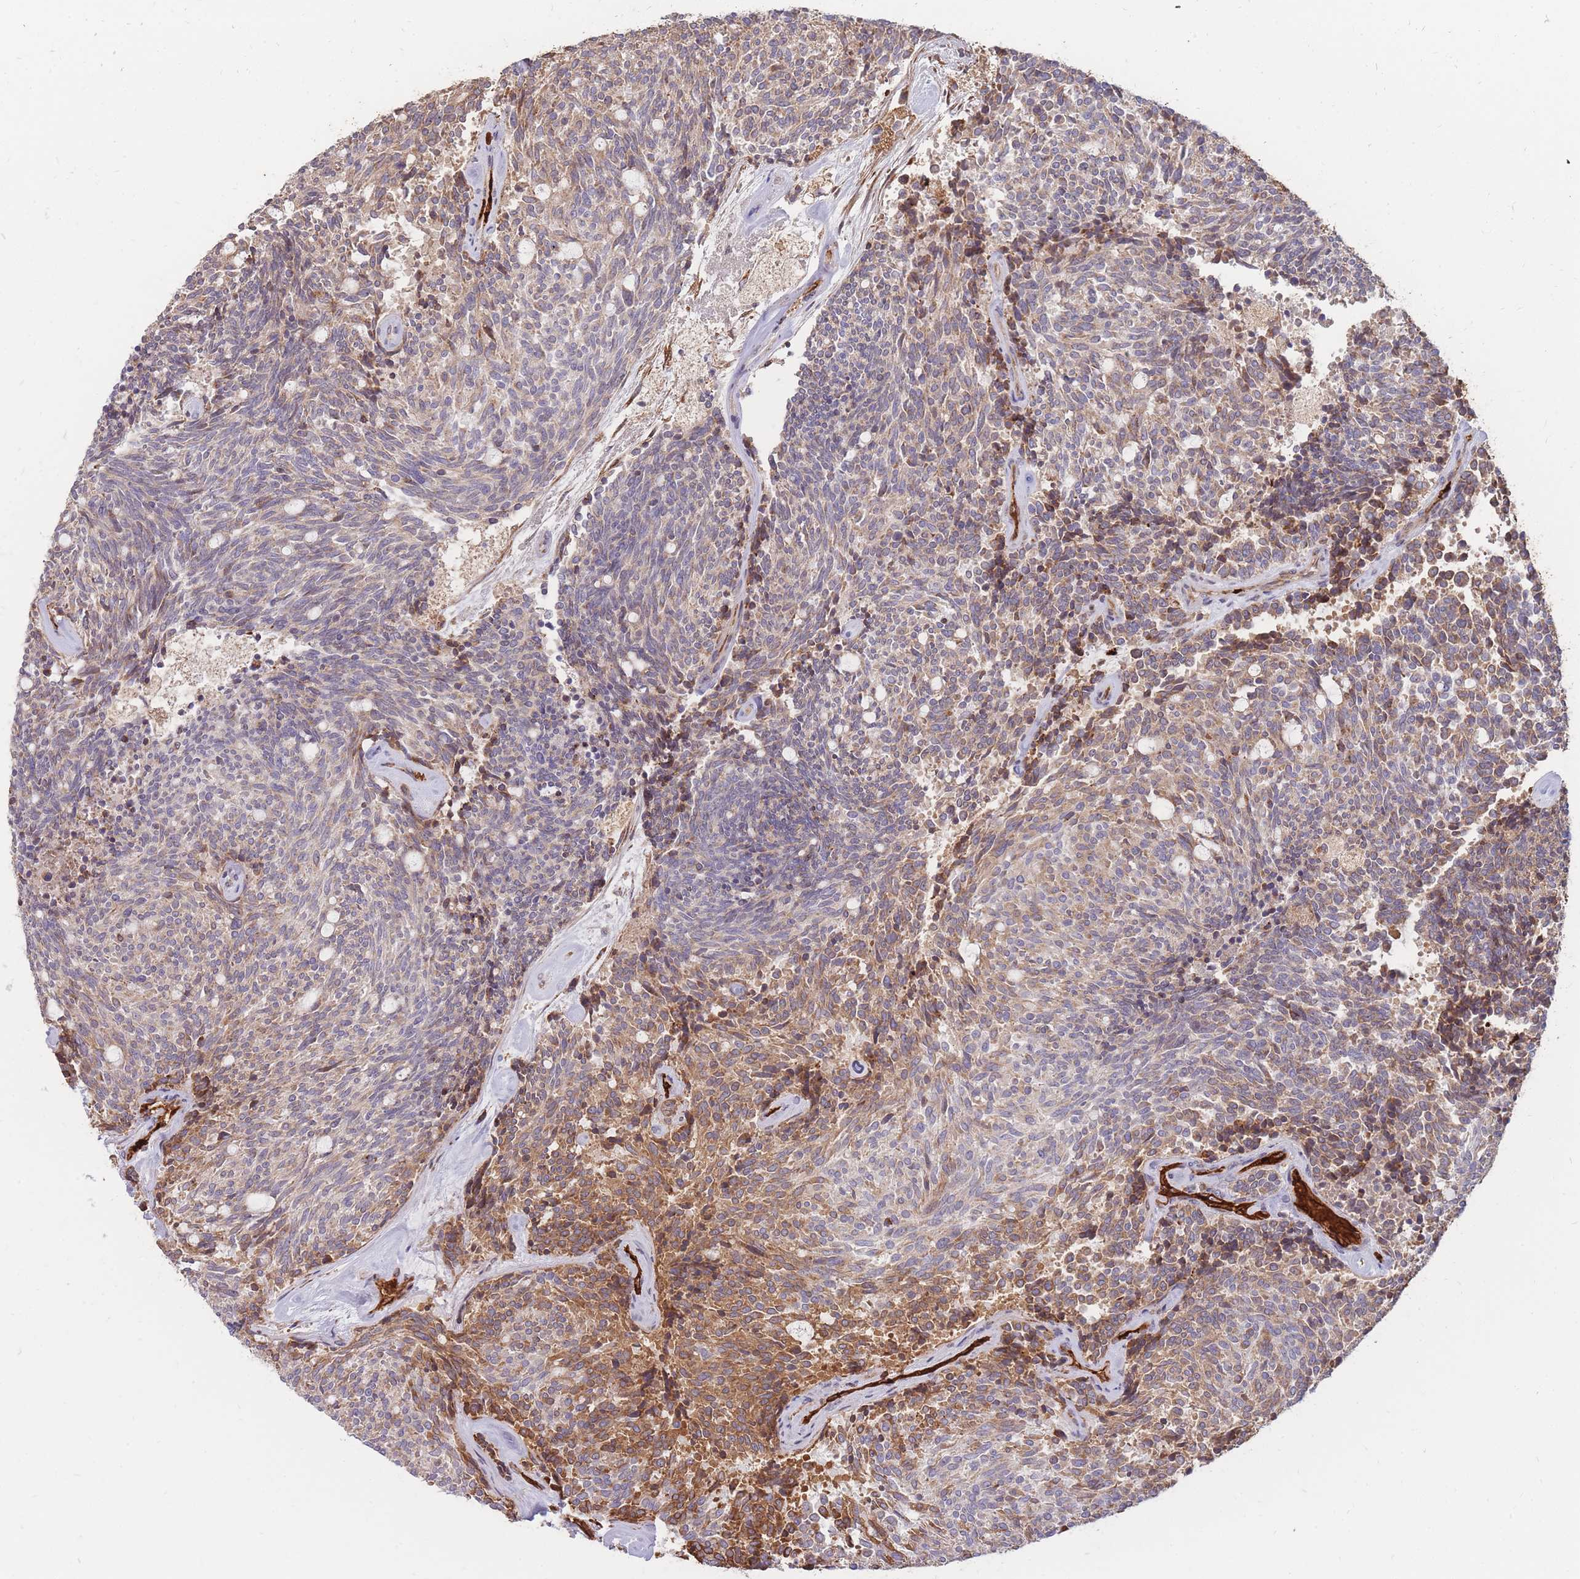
{"staining": {"intensity": "moderate", "quantity": "25%-75%", "location": "cytoplasmic/membranous"}, "tissue": "carcinoid", "cell_type": "Tumor cells", "image_type": "cancer", "snomed": [{"axis": "morphology", "description": "Carcinoid, malignant, NOS"}, {"axis": "topography", "description": "Pancreas"}], "caption": "DAB (3,3'-diaminobenzidine) immunohistochemical staining of carcinoid (malignant) reveals moderate cytoplasmic/membranous protein positivity in about 25%-75% of tumor cells.", "gene": "ATP10D", "patient": {"sex": "female", "age": 54}}